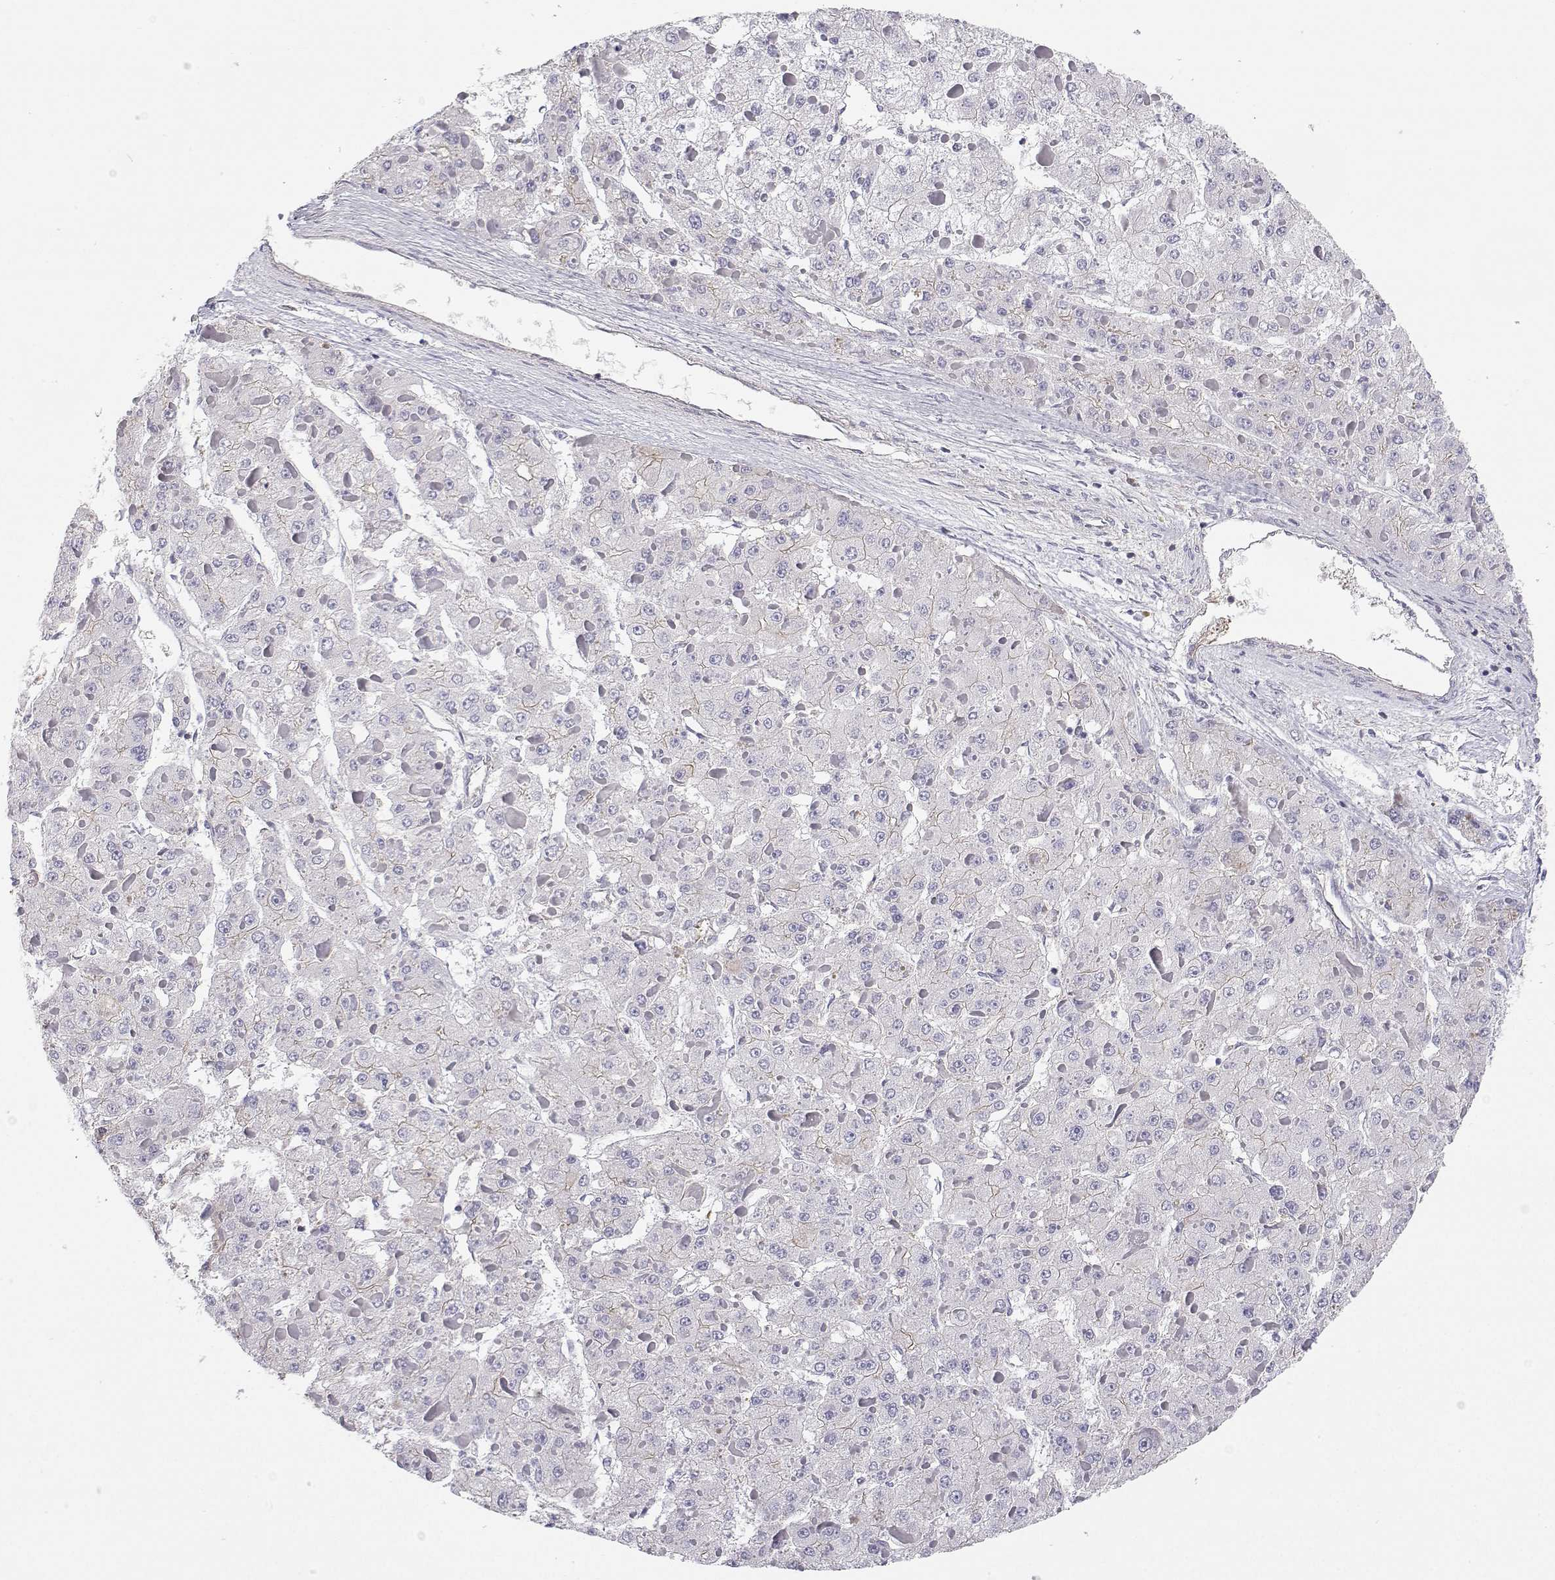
{"staining": {"intensity": "negative", "quantity": "none", "location": "none"}, "tissue": "liver cancer", "cell_type": "Tumor cells", "image_type": "cancer", "snomed": [{"axis": "morphology", "description": "Carcinoma, Hepatocellular, NOS"}, {"axis": "topography", "description": "Liver"}], "caption": "High magnification brightfield microscopy of liver cancer (hepatocellular carcinoma) stained with DAB (brown) and counterstained with hematoxylin (blue): tumor cells show no significant expression.", "gene": "MYH9", "patient": {"sex": "female", "age": 73}}